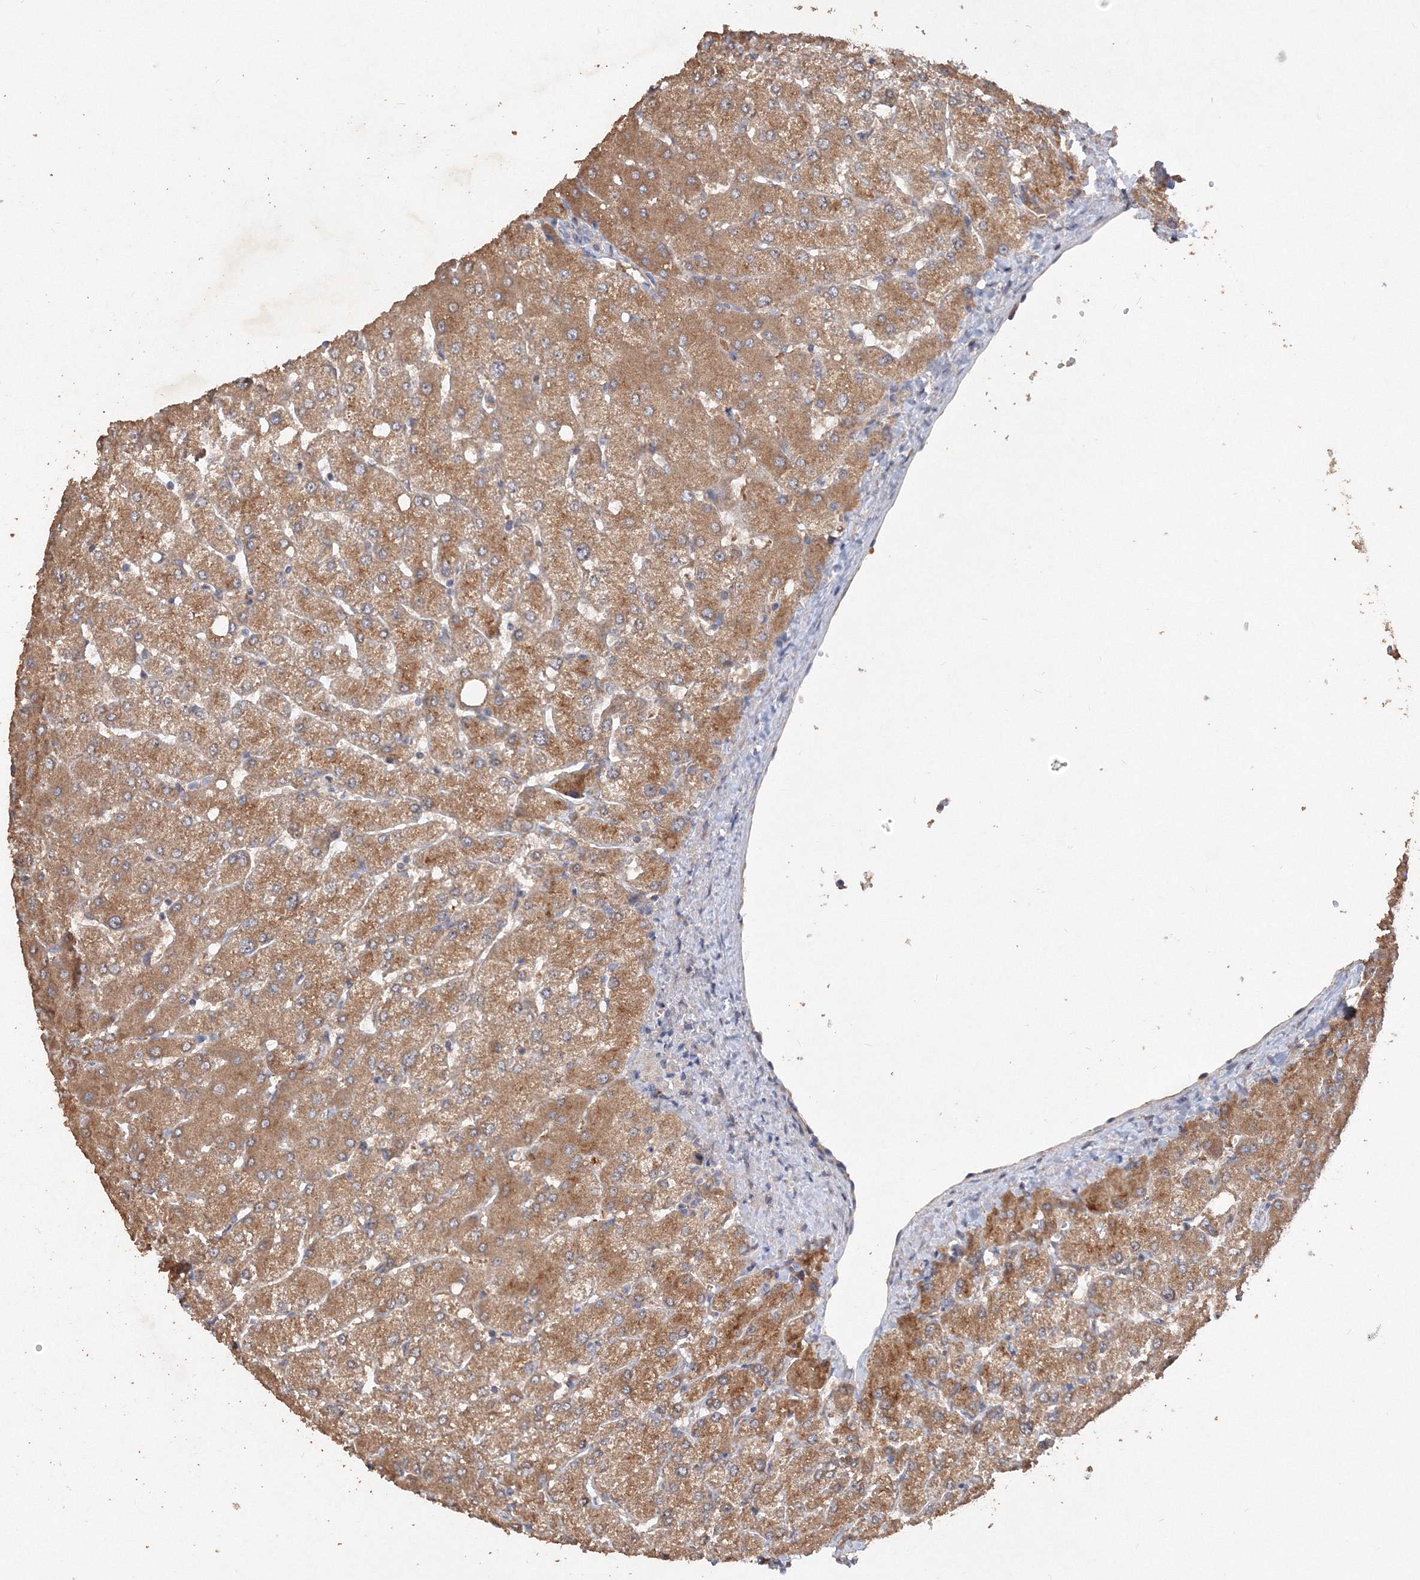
{"staining": {"intensity": "negative", "quantity": "none", "location": "none"}, "tissue": "liver", "cell_type": "Cholangiocytes", "image_type": "normal", "snomed": [{"axis": "morphology", "description": "Normal tissue, NOS"}, {"axis": "topography", "description": "Liver"}], "caption": "Immunohistochemistry (IHC) of unremarkable human liver displays no expression in cholangiocytes.", "gene": "GRINA", "patient": {"sex": "female", "age": 54}}